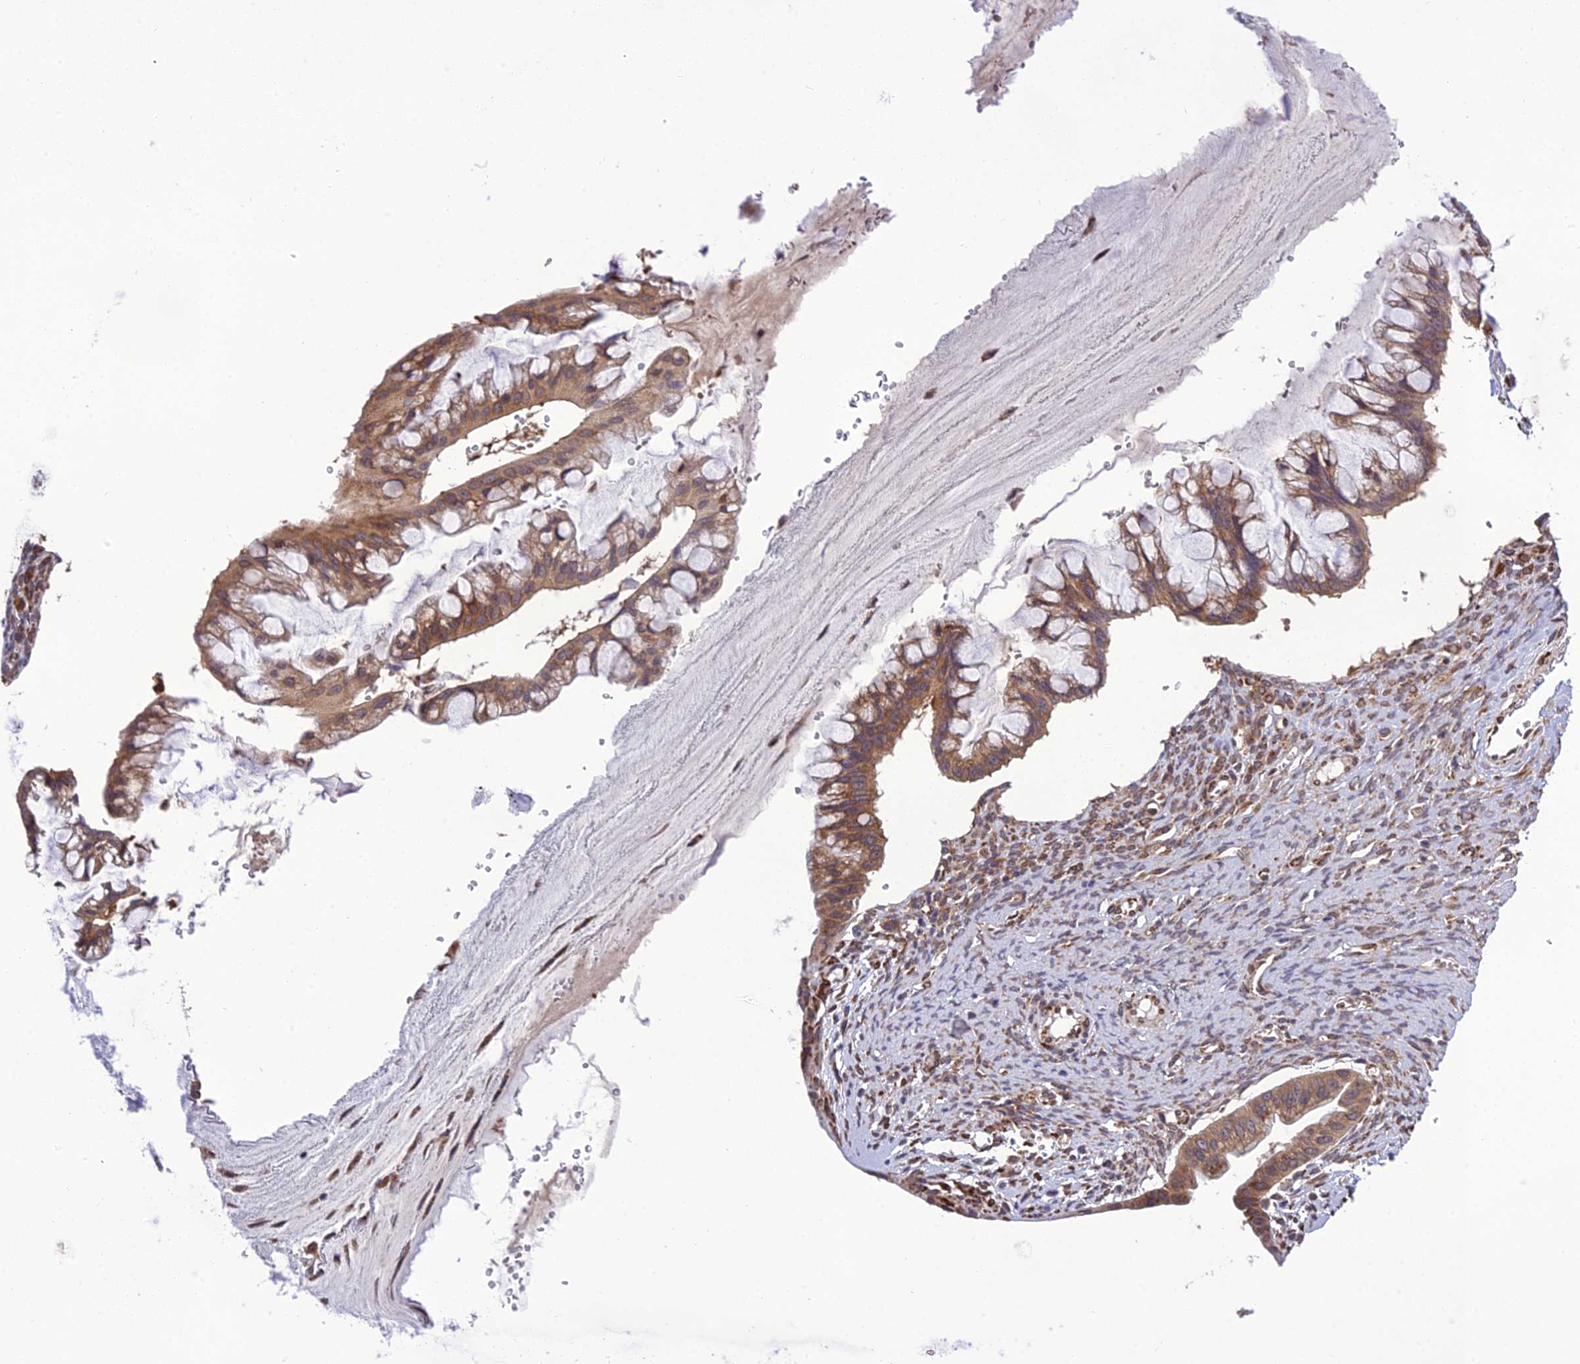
{"staining": {"intensity": "moderate", "quantity": ">75%", "location": "cytoplasmic/membranous"}, "tissue": "ovarian cancer", "cell_type": "Tumor cells", "image_type": "cancer", "snomed": [{"axis": "morphology", "description": "Cystadenocarcinoma, mucinous, NOS"}, {"axis": "topography", "description": "Ovary"}], "caption": "Immunohistochemical staining of human ovarian mucinous cystadenocarcinoma demonstrates medium levels of moderate cytoplasmic/membranous staining in approximately >75% of tumor cells. The staining was performed using DAB, with brown indicating positive protein expression. Nuclei are stained blue with hematoxylin.", "gene": "DHCR7", "patient": {"sex": "female", "age": 73}}